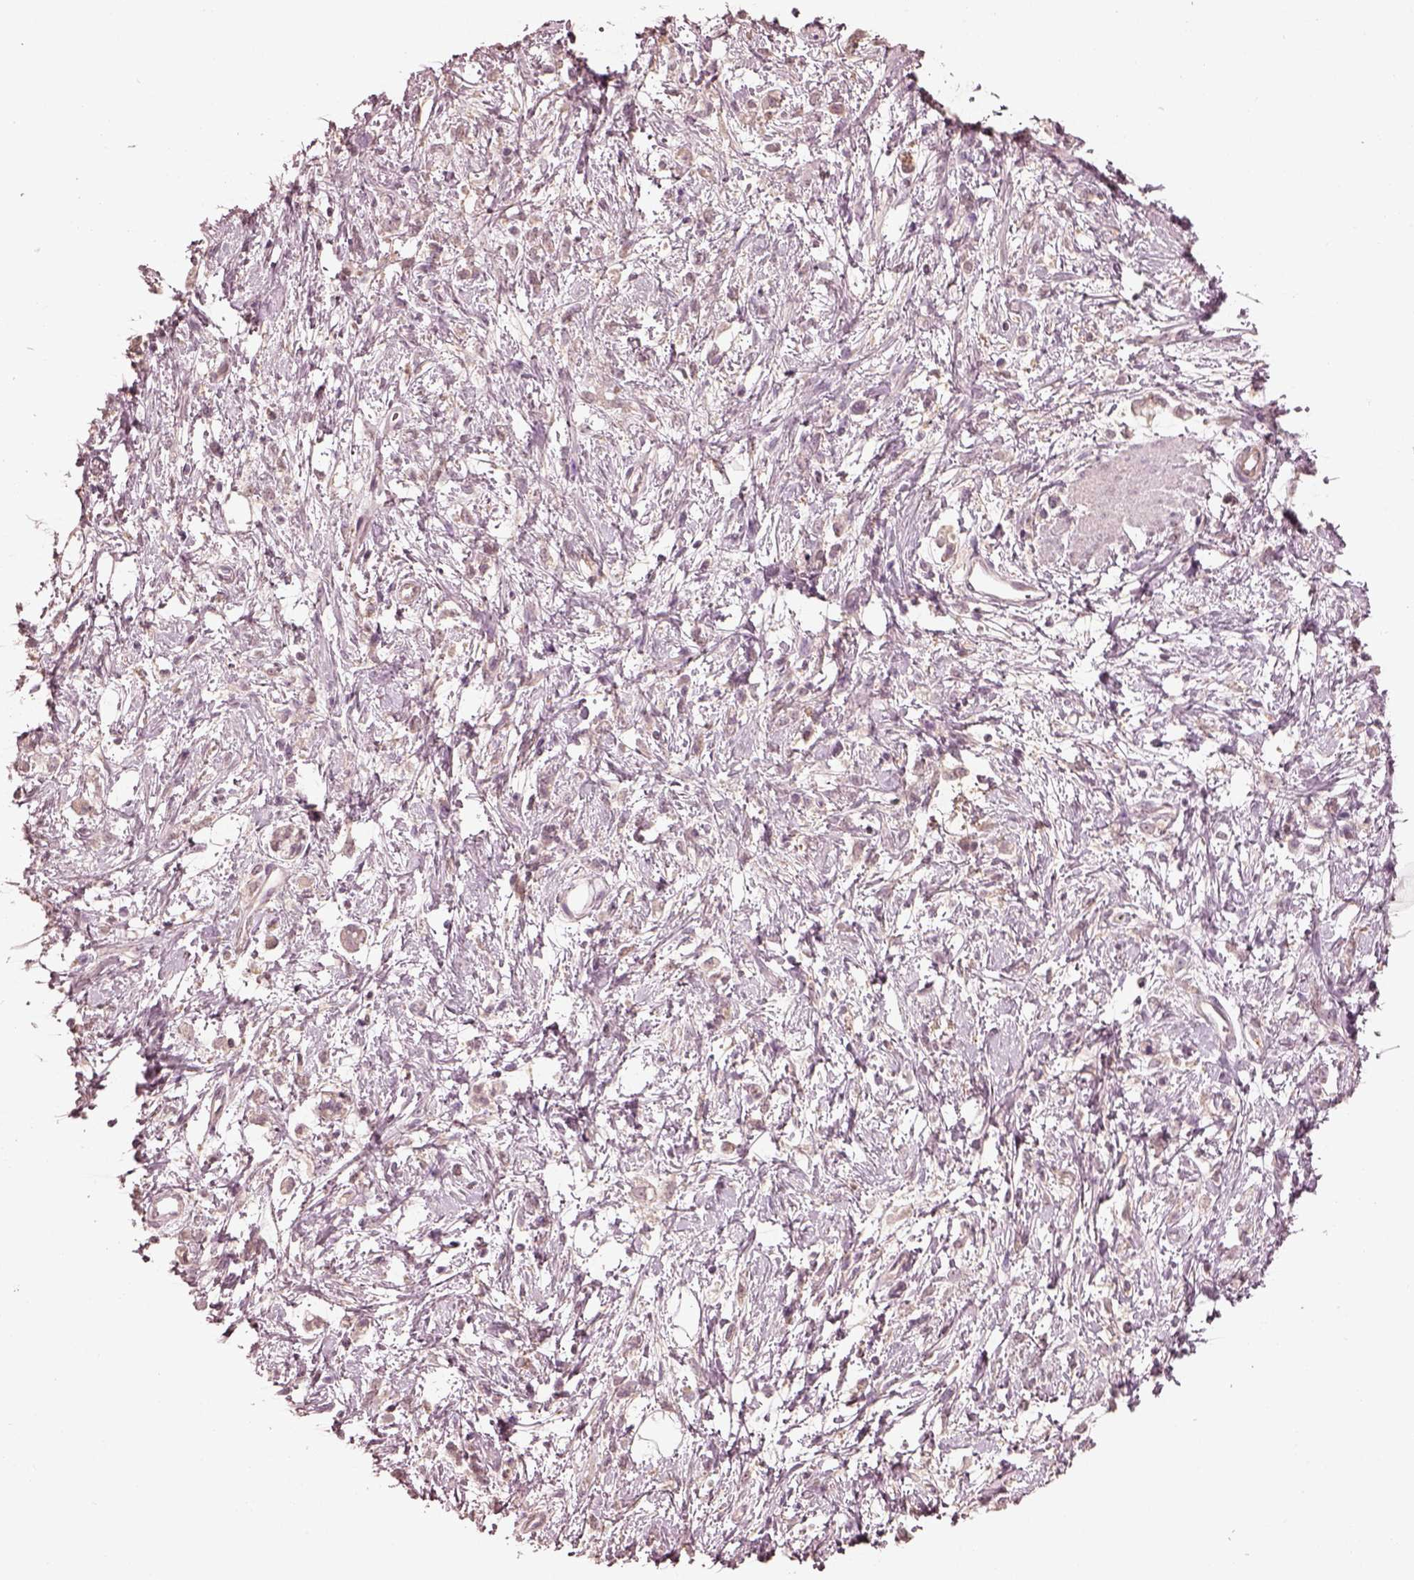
{"staining": {"intensity": "negative", "quantity": "none", "location": "none"}, "tissue": "stomach cancer", "cell_type": "Tumor cells", "image_type": "cancer", "snomed": [{"axis": "morphology", "description": "Adenocarcinoma, NOS"}, {"axis": "topography", "description": "Stomach"}], "caption": "The immunohistochemistry (IHC) micrograph has no significant expression in tumor cells of stomach cancer tissue. (Stains: DAB (3,3'-diaminobenzidine) immunohistochemistry with hematoxylin counter stain, Microscopy: brightfield microscopy at high magnification).", "gene": "VWA5B1", "patient": {"sex": "female", "age": 60}}